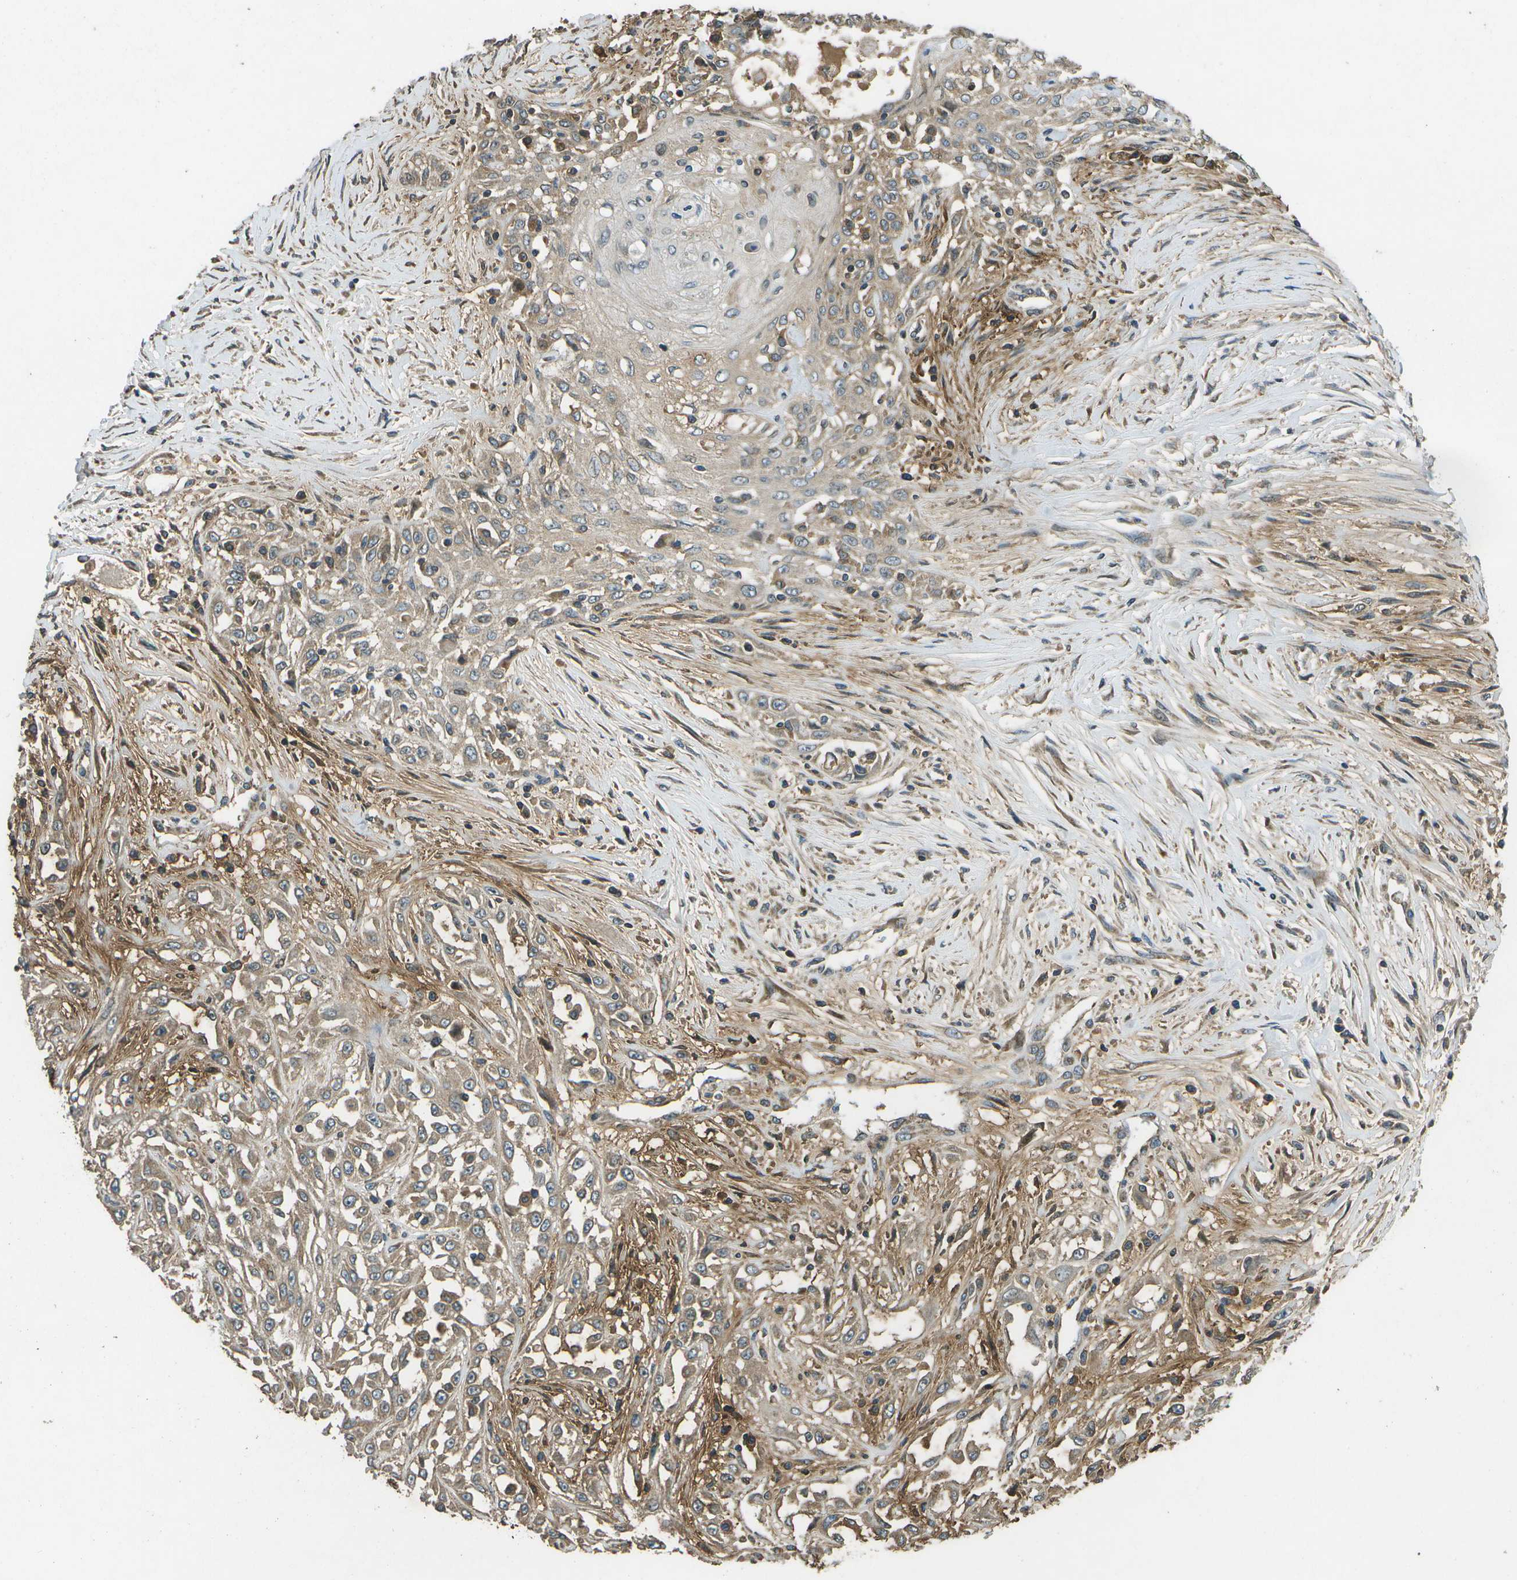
{"staining": {"intensity": "weak", "quantity": ">75%", "location": "cytoplasmic/membranous"}, "tissue": "skin cancer", "cell_type": "Tumor cells", "image_type": "cancer", "snomed": [{"axis": "morphology", "description": "Squamous cell carcinoma, NOS"}, {"axis": "morphology", "description": "Squamous cell carcinoma, metastatic, NOS"}, {"axis": "topography", "description": "Skin"}, {"axis": "topography", "description": "Lymph node"}], "caption": "Immunohistochemistry (IHC) of human squamous cell carcinoma (skin) displays low levels of weak cytoplasmic/membranous staining in approximately >75% of tumor cells.", "gene": "HFE", "patient": {"sex": "male", "age": 75}}